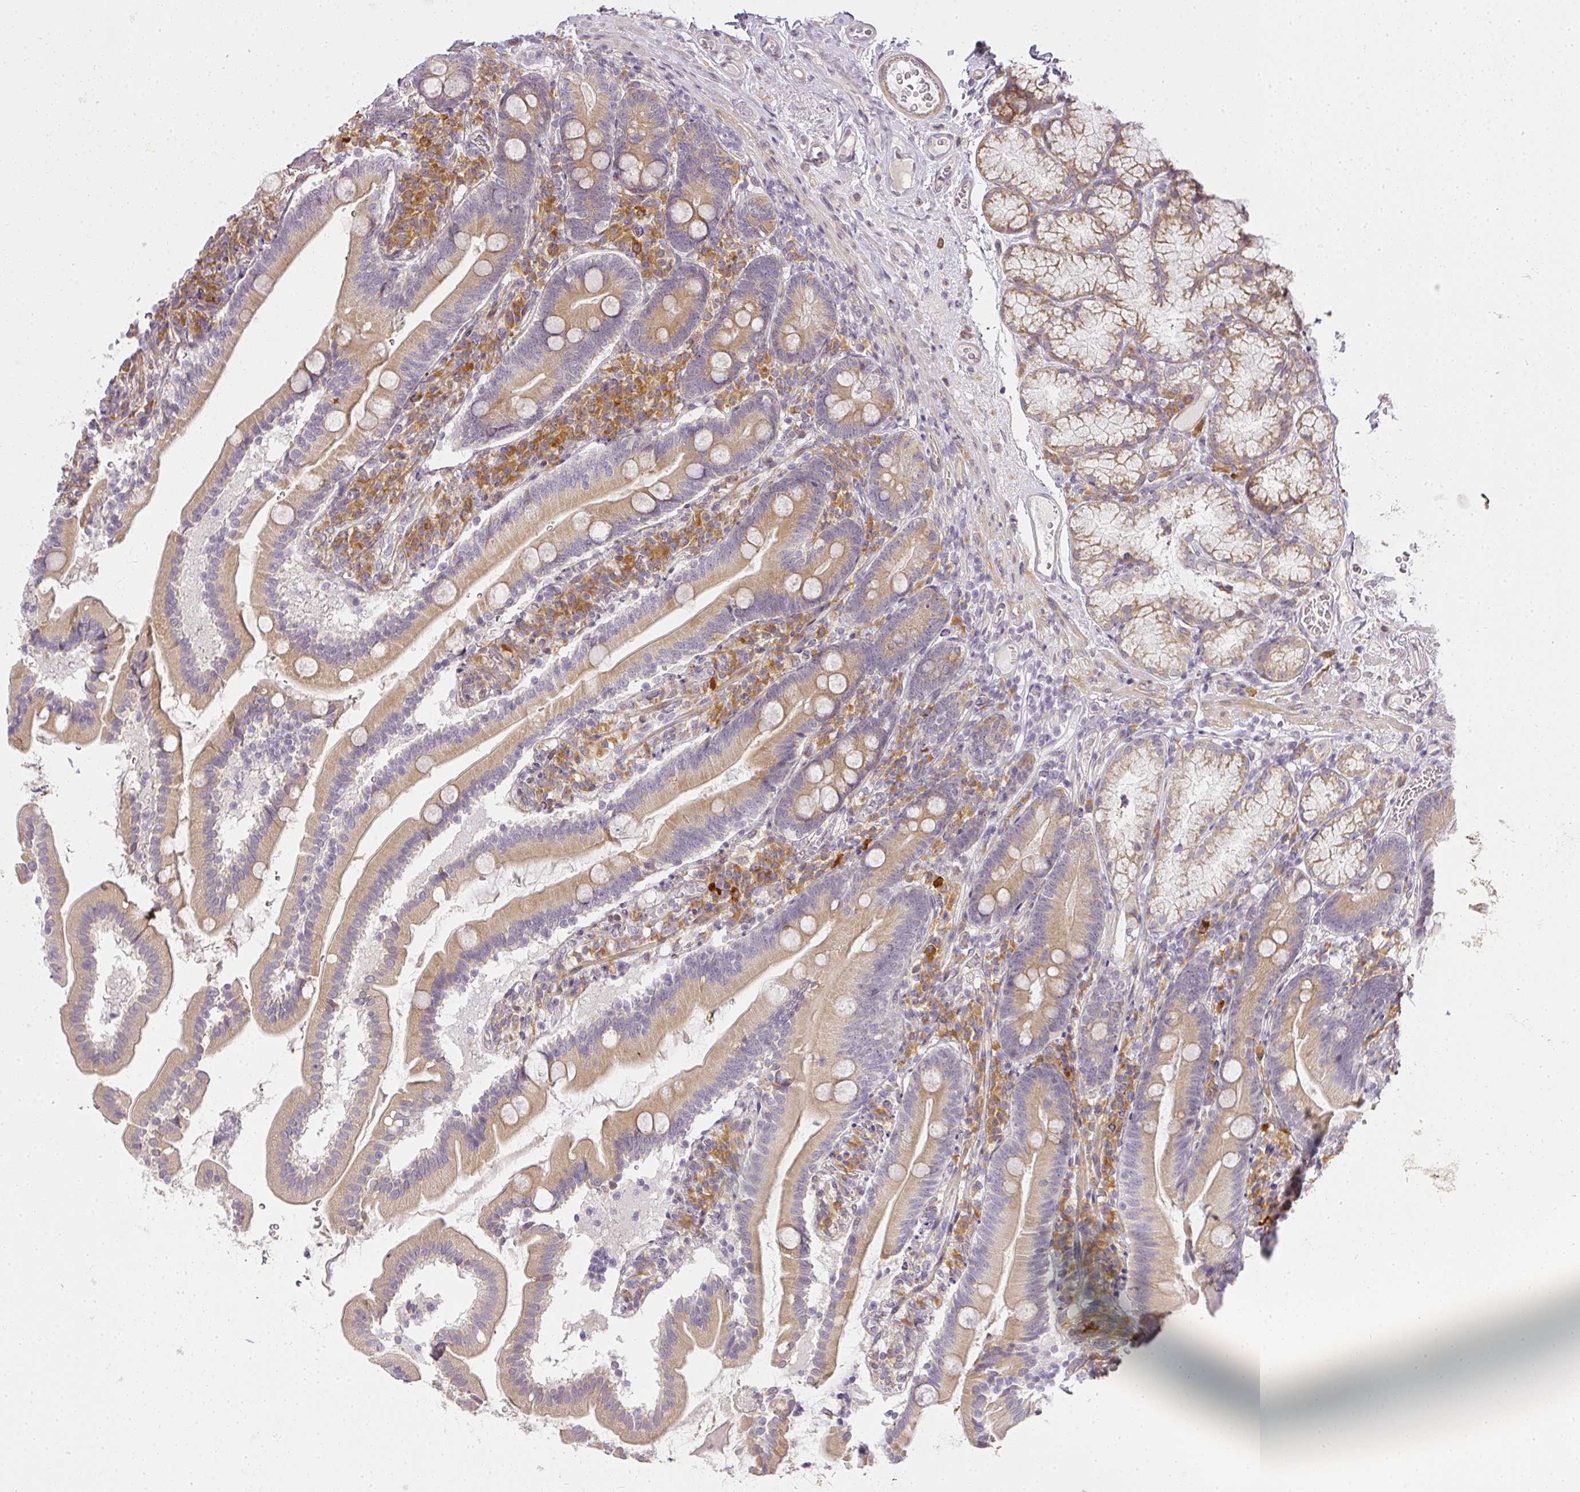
{"staining": {"intensity": "moderate", "quantity": ">75%", "location": "cytoplasmic/membranous"}, "tissue": "duodenum", "cell_type": "Glandular cells", "image_type": "normal", "snomed": [{"axis": "morphology", "description": "Normal tissue, NOS"}, {"axis": "topography", "description": "Duodenum"}], "caption": "A micrograph of duodenum stained for a protein shows moderate cytoplasmic/membranous brown staining in glandular cells.", "gene": "MED19", "patient": {"sex": "female", "age": 67}}